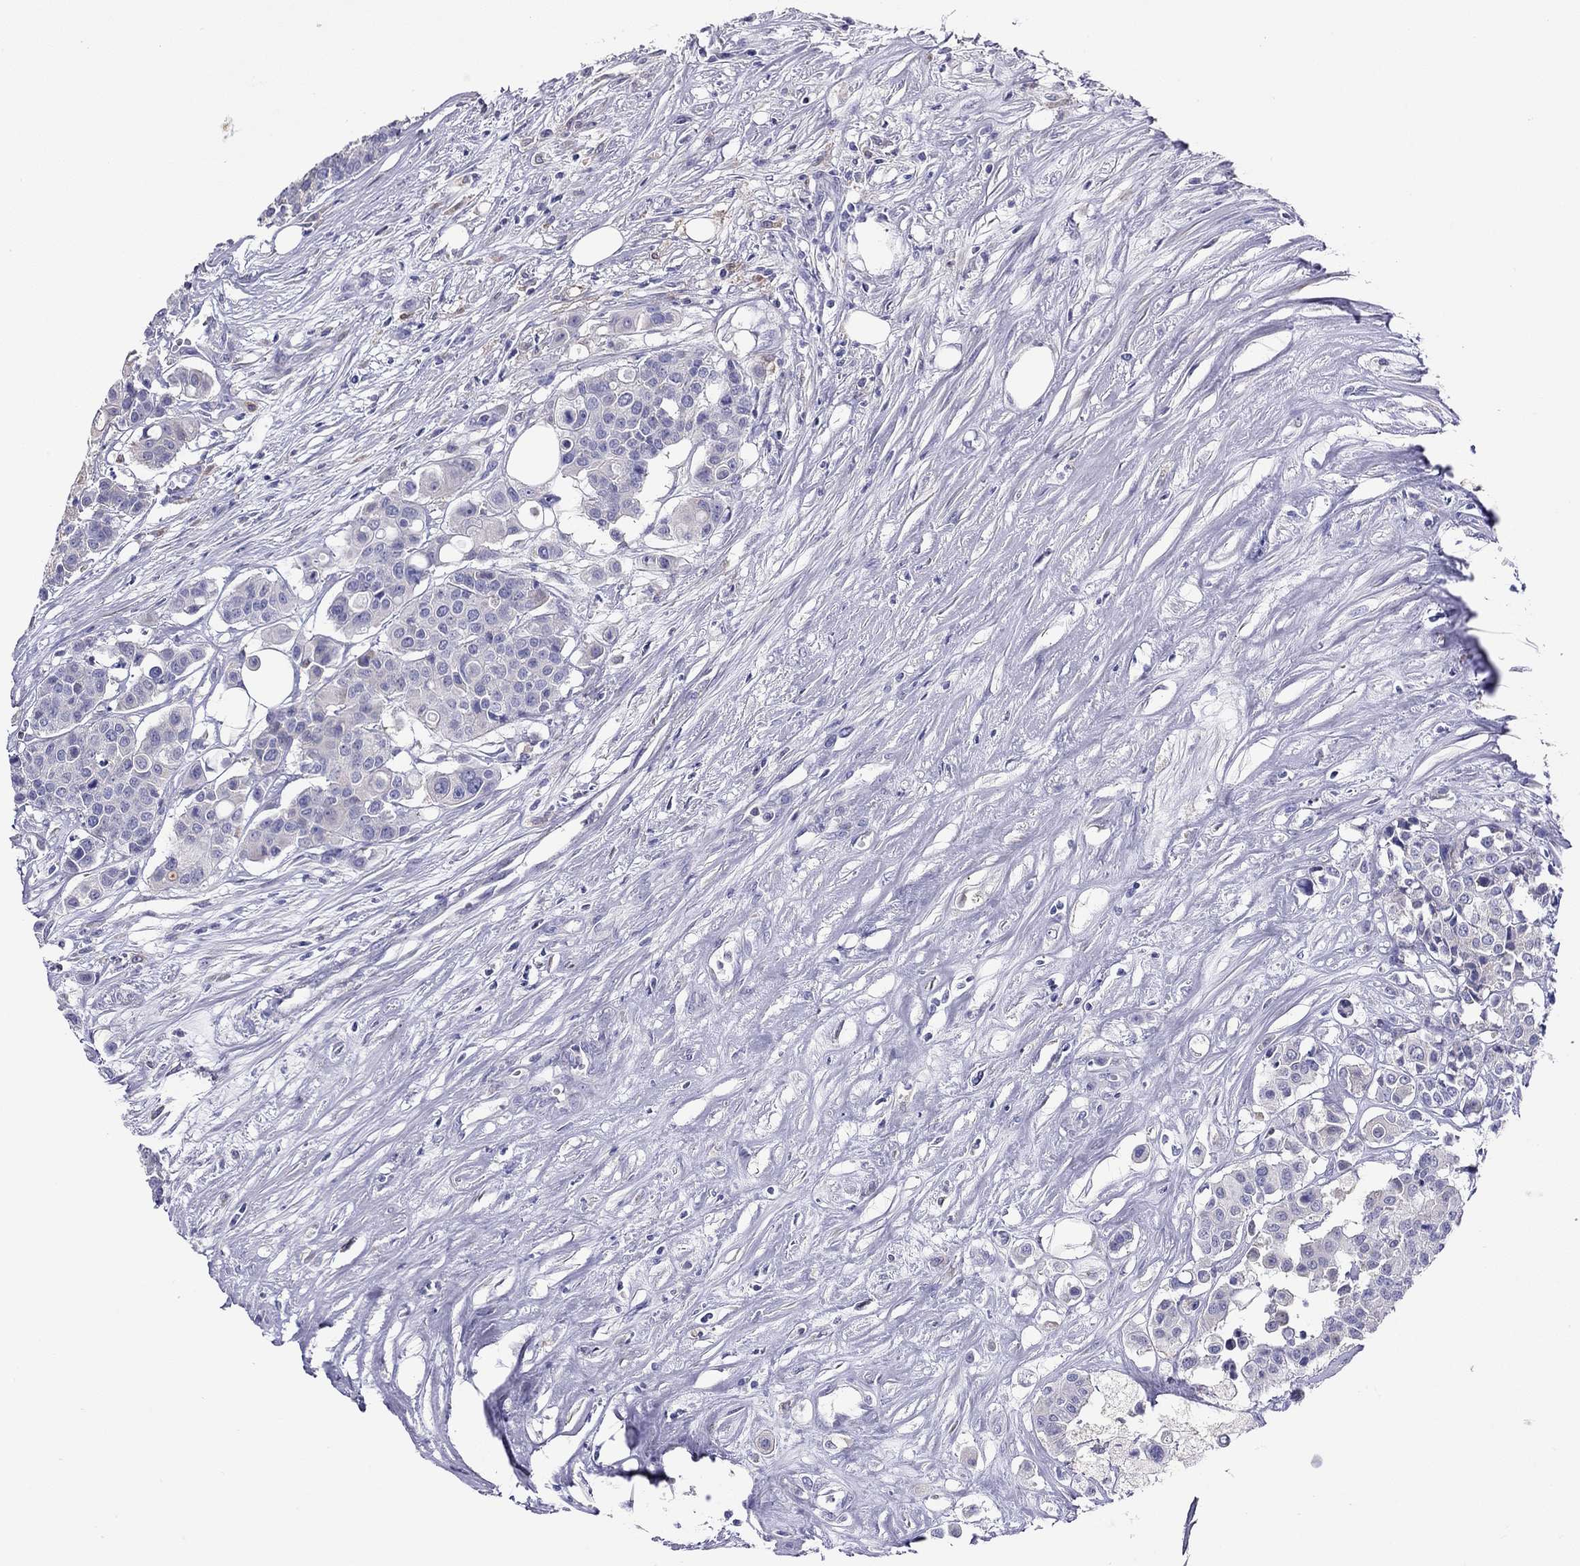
{"staining": {"intensity": "negative", "quantity": "none", "location": "none"}, "tissue": "carcinoid", "cell_type": "Tumor cells", "image_type": "cancer", "snomed": [{"axis": "morphology", "description": "Carcinoid, malignant, NOS"}, {"axis": "topography", "description": "Colon"}], "caption": "A high-resolution image shows immunohistochemistry staining of malignant carcinoid, which shows no significant staining in tumor cells. The staining was performed using DAB to visualize the protein expression in brown, while the nuclei were stained in blue with hematoxylin (Magnification: 20x).", "gene": "SLC46A2", "patient": {"sex": "male", "age": 81}}